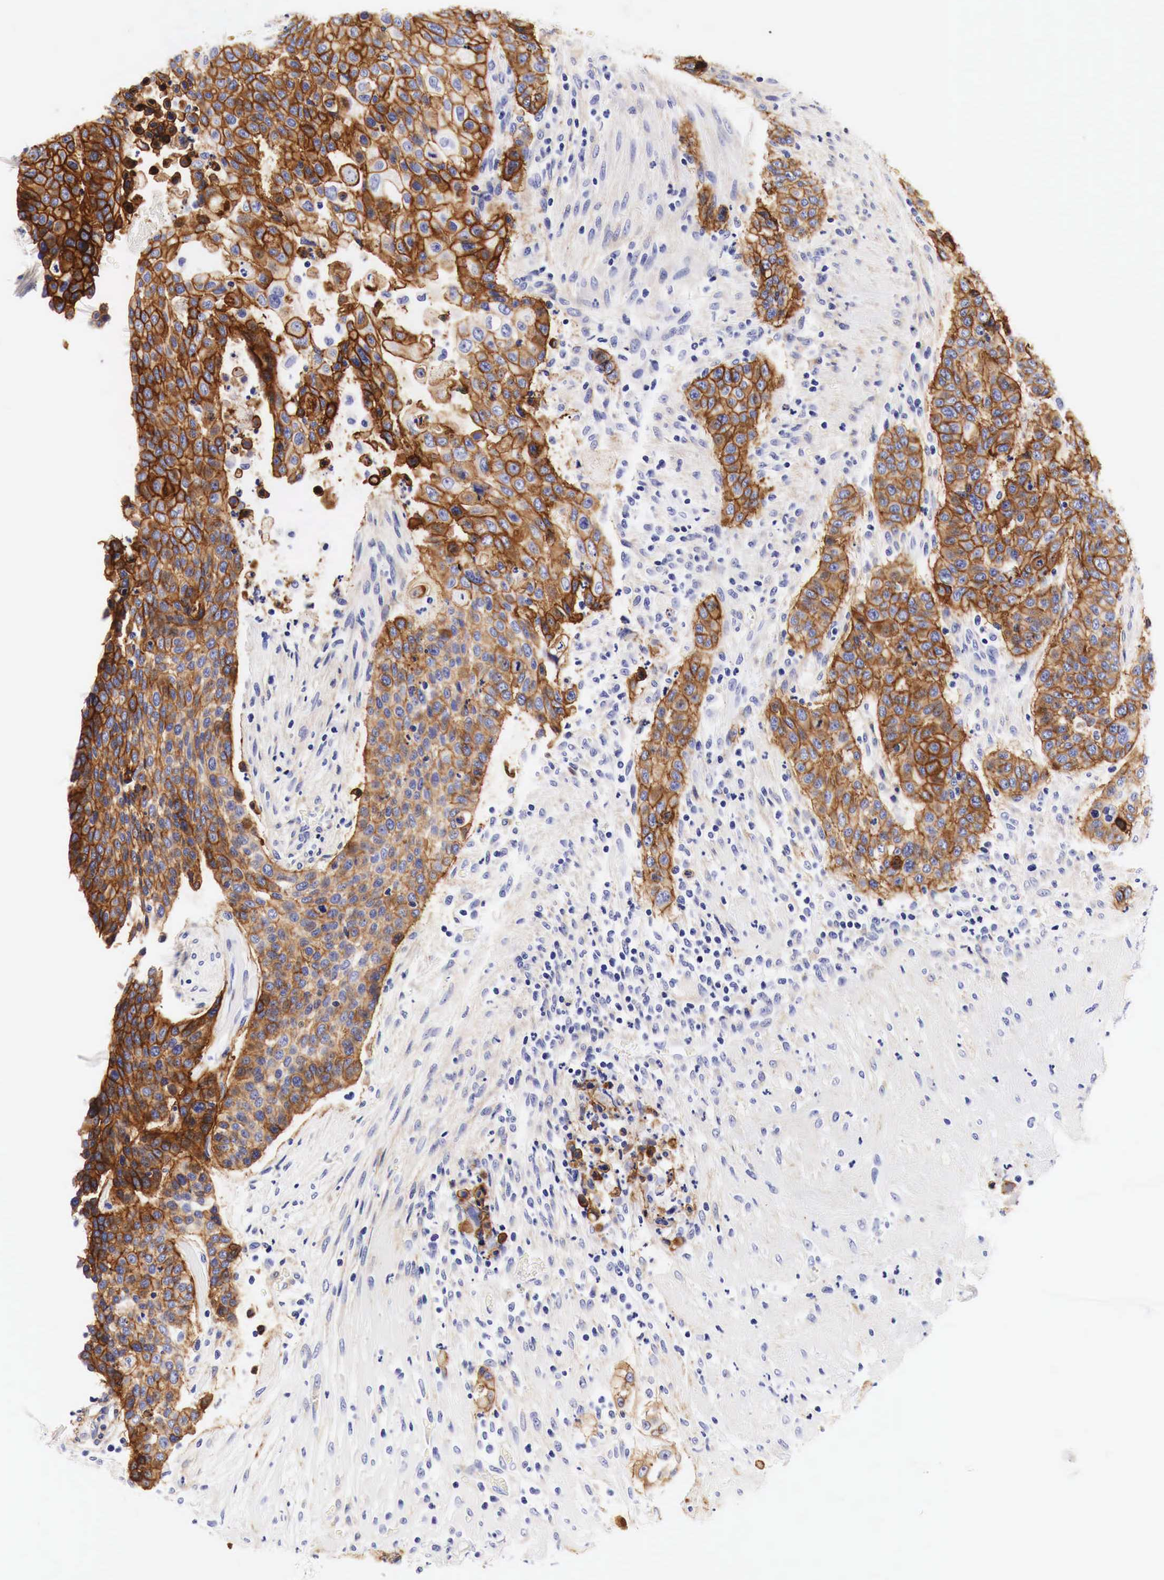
{"staining": {"intensity": "moderate", "quantity": ">75%", "location": "cytoplasmic/membranous"}, "tissue": "urothelial cancer", "cell_type": "Tumor cells", "image_type": "cancer", "snomed": [{"axis": "morphology", "description": "Urothelial carcinoma, High grade"}, {"axis": "topography", "description": "Urinary bladder"}], "caption": "Tumor cells reveal medium levels of moderate cytoplasmic/membranous positivity in approximately >75% of cells in urothelial cancer.", "gene": "EGFR", "patient": {"sex": "male", "age": 74}}